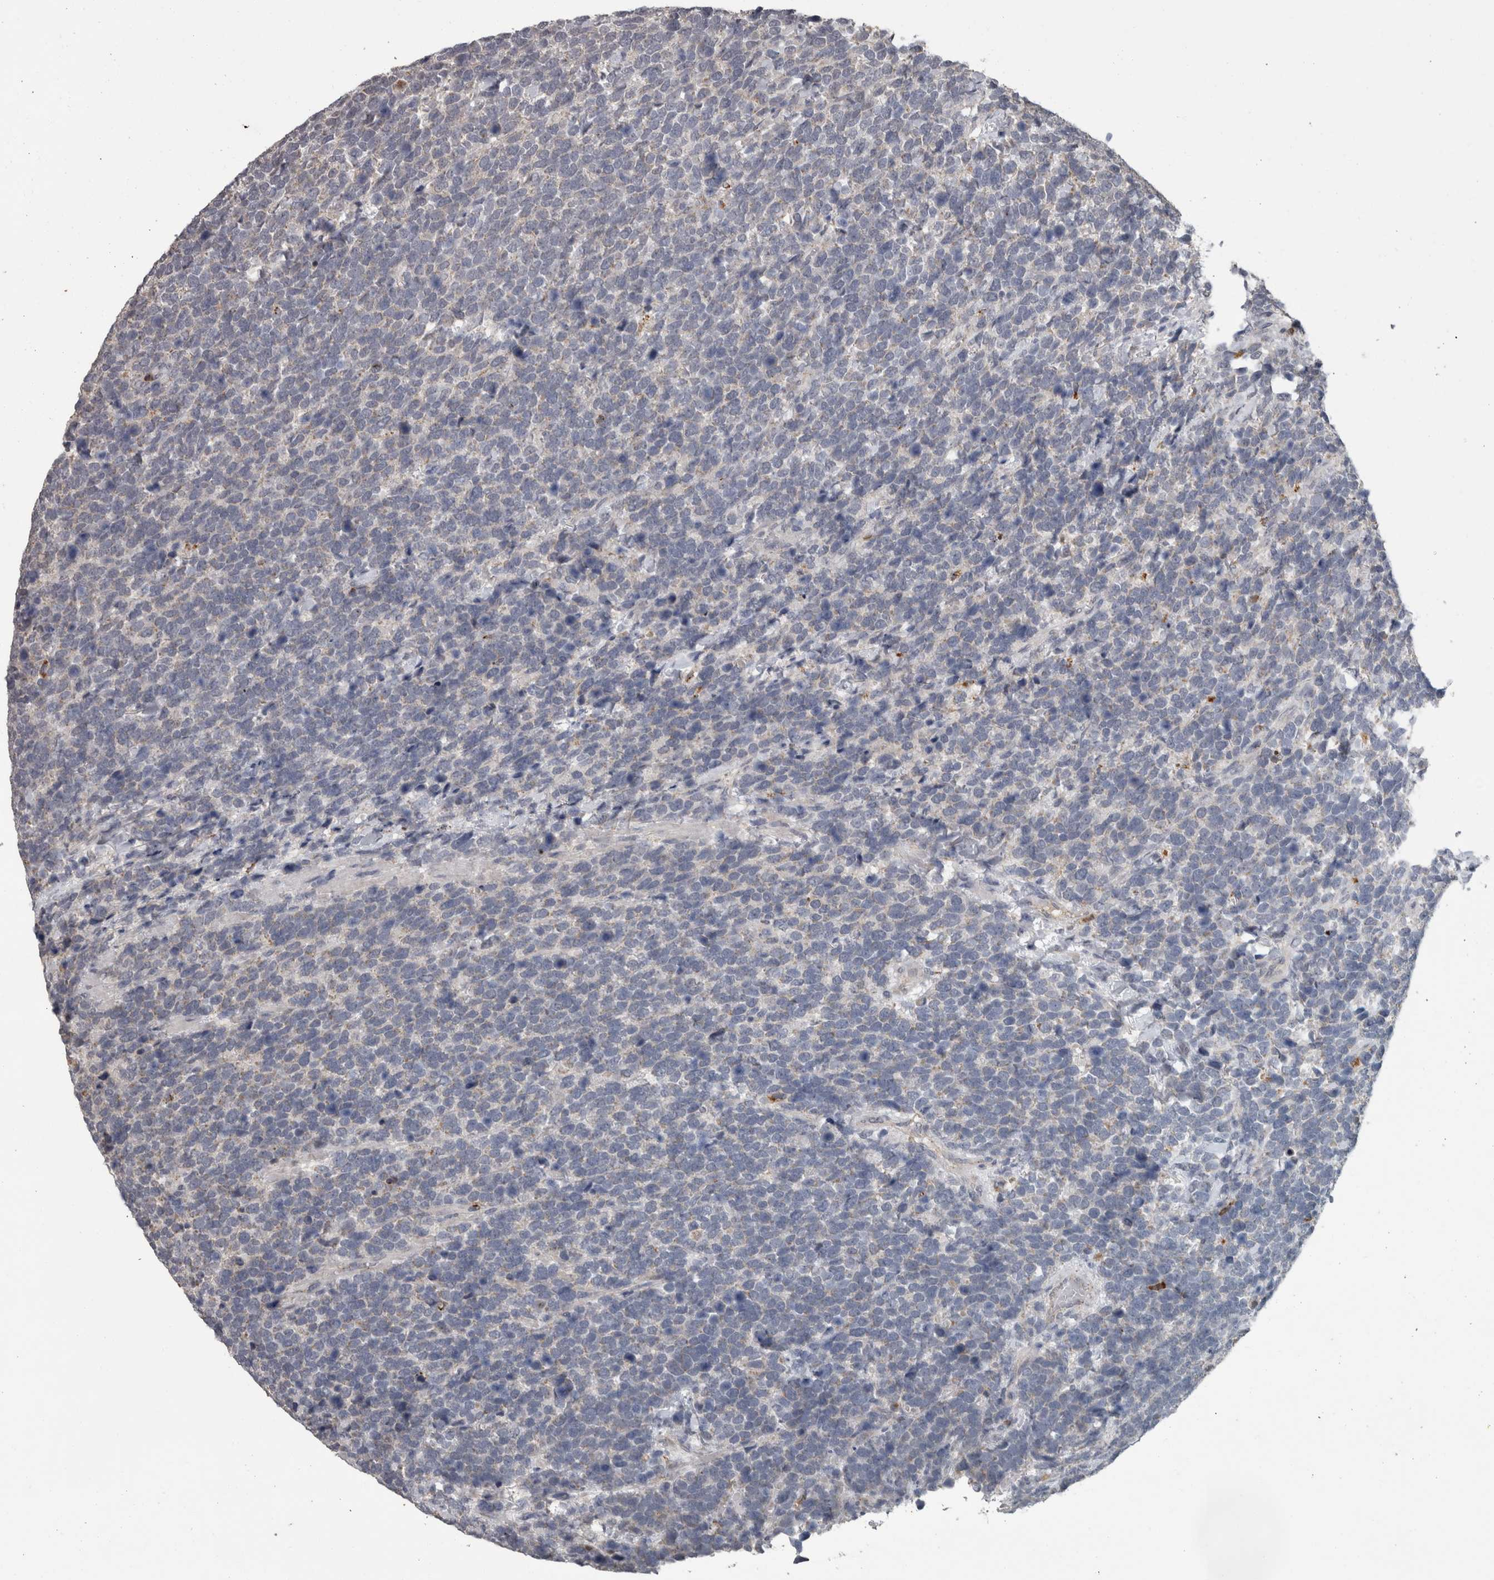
{"staining": {"intensity": "negative", "quantity": "none", "location": "none"}, "tissue": "urothelial cancer", "cell_type": "Tumor cells", "image_type": "cancer", "snomed": [{"axis": "morphology", "description": "Urothelial carcinoma, High grade"}, {"axis": "topography", "description": "Urinary bladder"}], "caption": "Immunohistochemistry of urothelial cancer exhibits no staining in tumor cells.", "gene": "NAAA", "patient": {"sex": "female", "age": 82}}